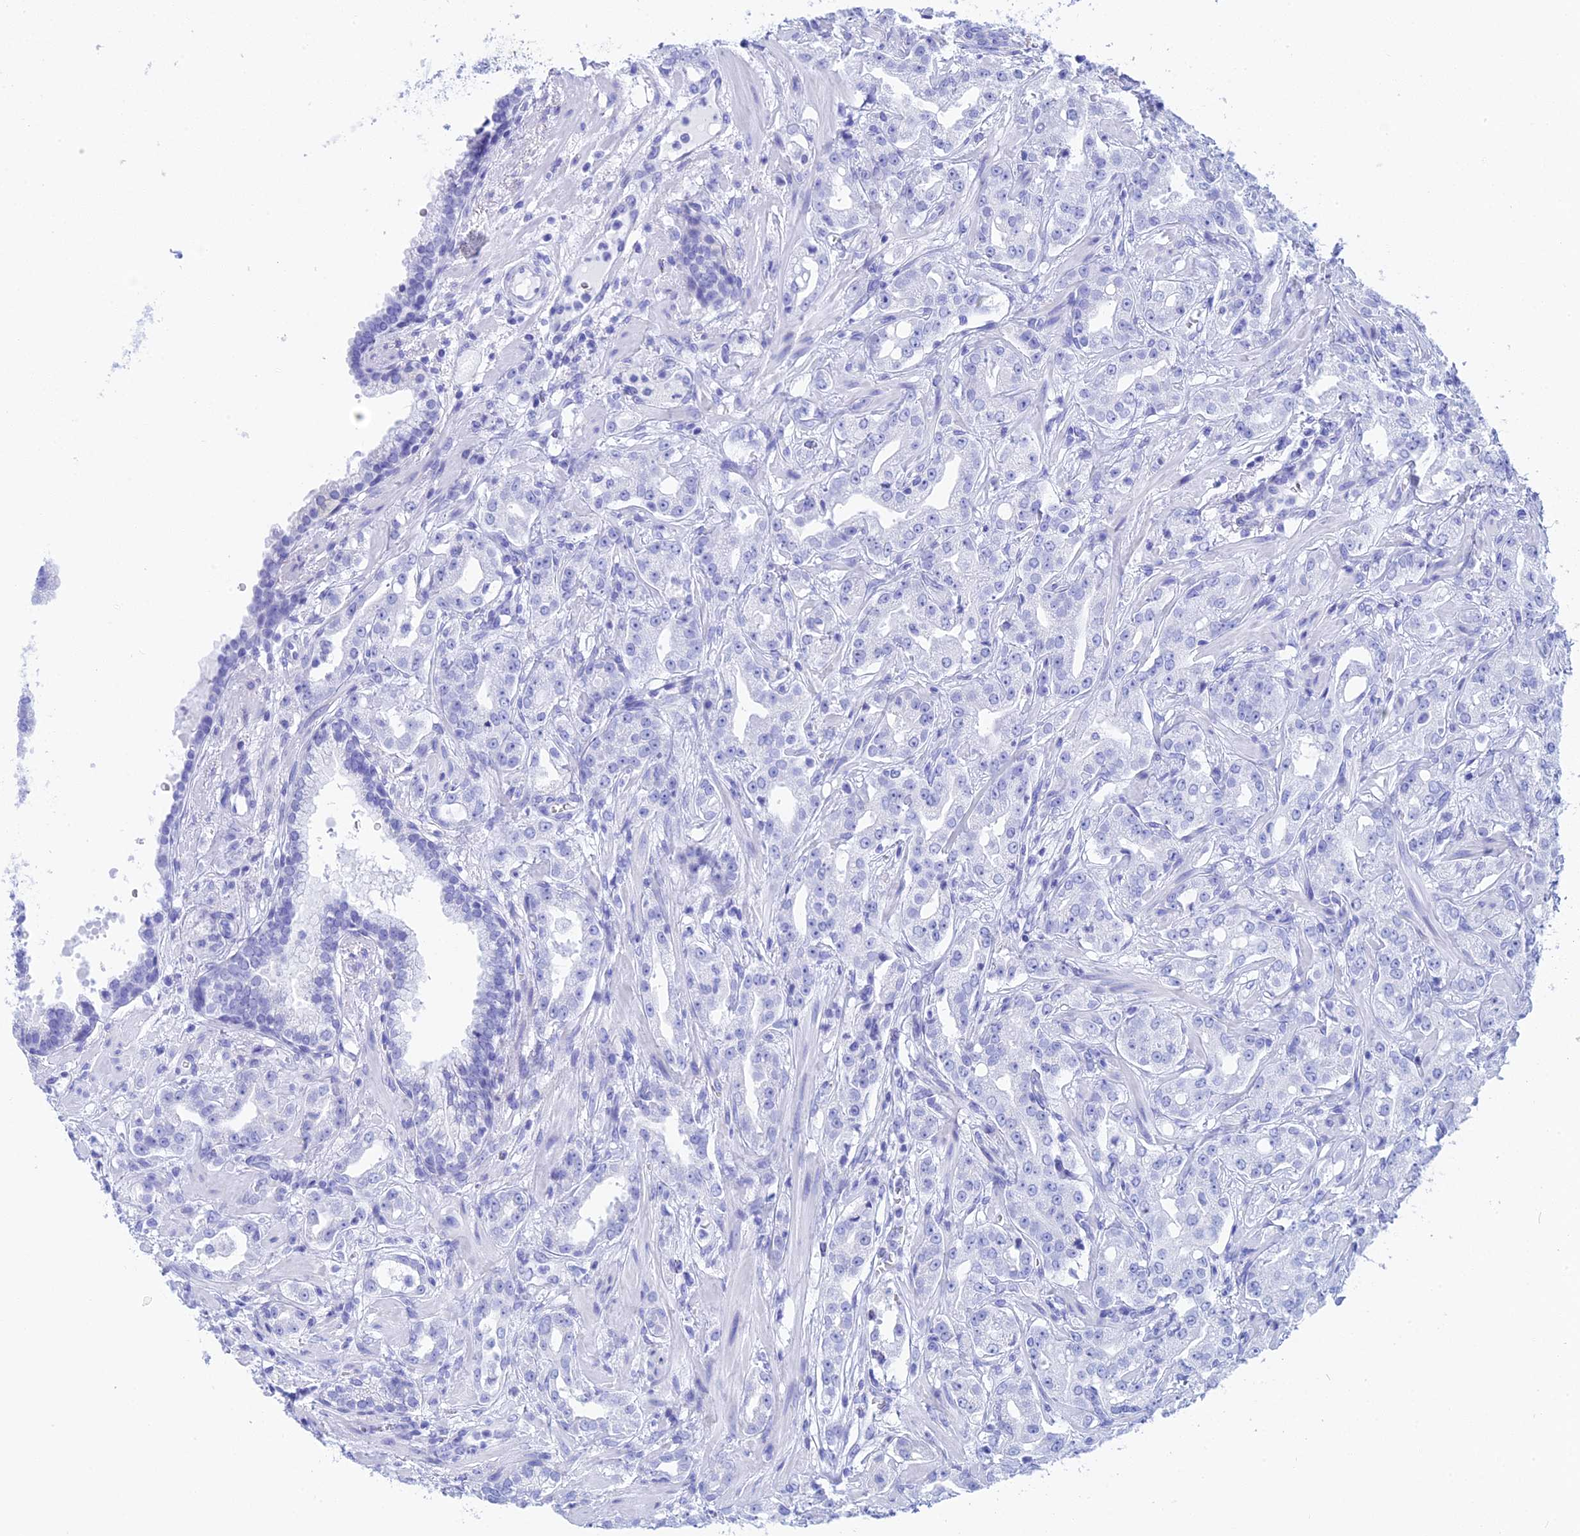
{"staining": {"intensity": "negative", "quantity": "none", "location": "none"}, "tissue": "prostate cancer", "cell_type": "Tumor cells", "image_type": "cancer", "snomed": [{"axis": "morphology", "description": "Adenocarcinoma, High grade"}, {"axis": "topography", "description": "Prostate"}], "caption": "This image is of prostate adenocarcinoma (high-grade) stained with IHC to label a protein in brown with the nuclei are counter-stained blue. There is no expression in tumor cells.", "gene": "TEX101", "patient": {"sex": "male", "age": 63}}